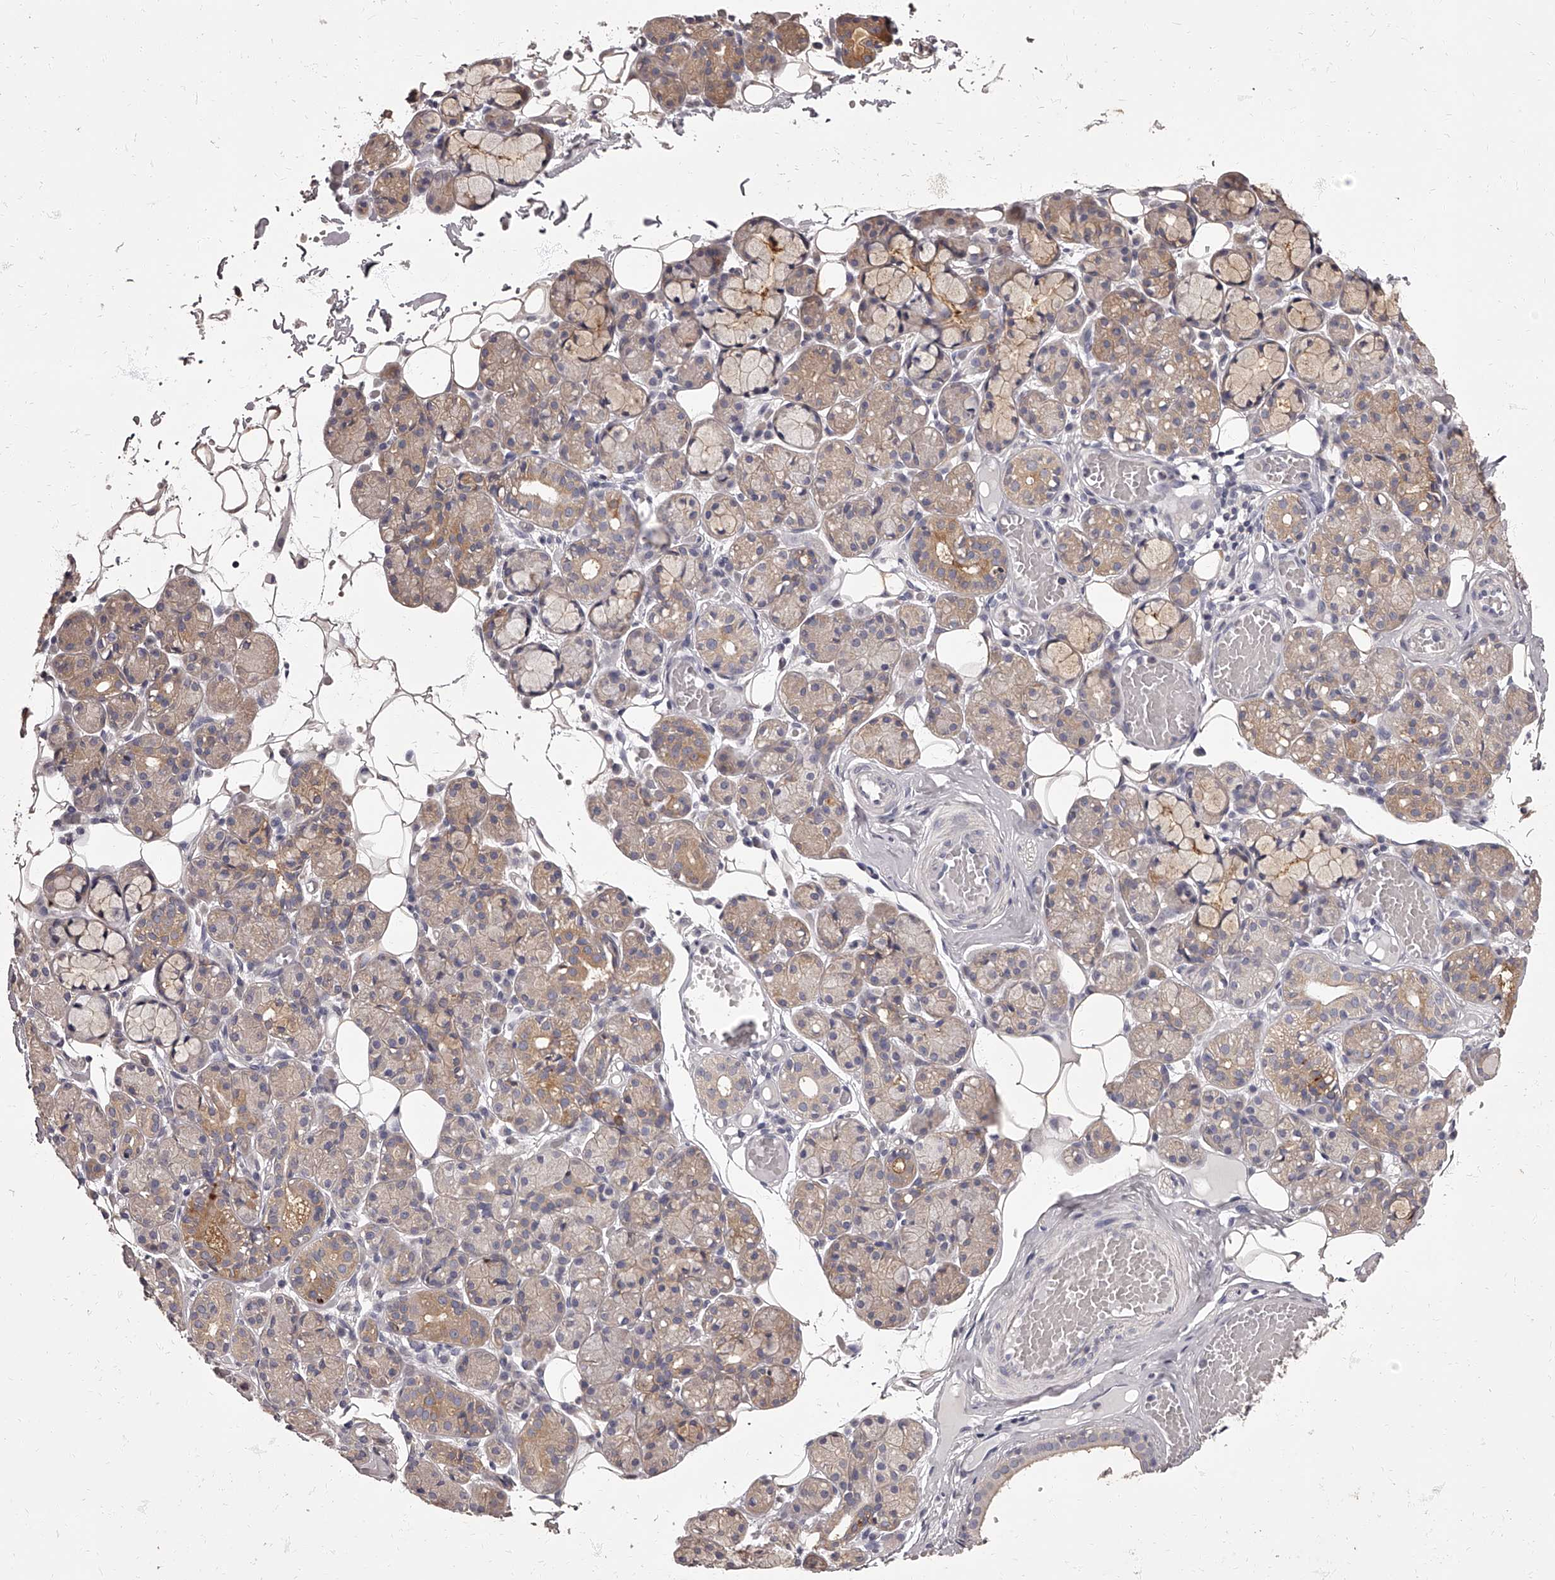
{"staining": {"intensity": "weak", "quantity": "25%-75%", "location": "cytoplasmic/membranous"}, "tissue": "salivary gland", "cell_type": "Glandular cells", "image_type": "normal", "snomed": [{"axis": "morphology", "description": "Normal tissue, NOS"}, {"axis": "topography", "description": "Salivary gland"}], "caption": "This micrograph demonstrates IHC staining of normal human salivary gland, with low weak cytoplasmic/membranous expression in about 25%-75% of glandular cells.", "gene": "APEH", "patient": {"sex": "male", "age": 63}}